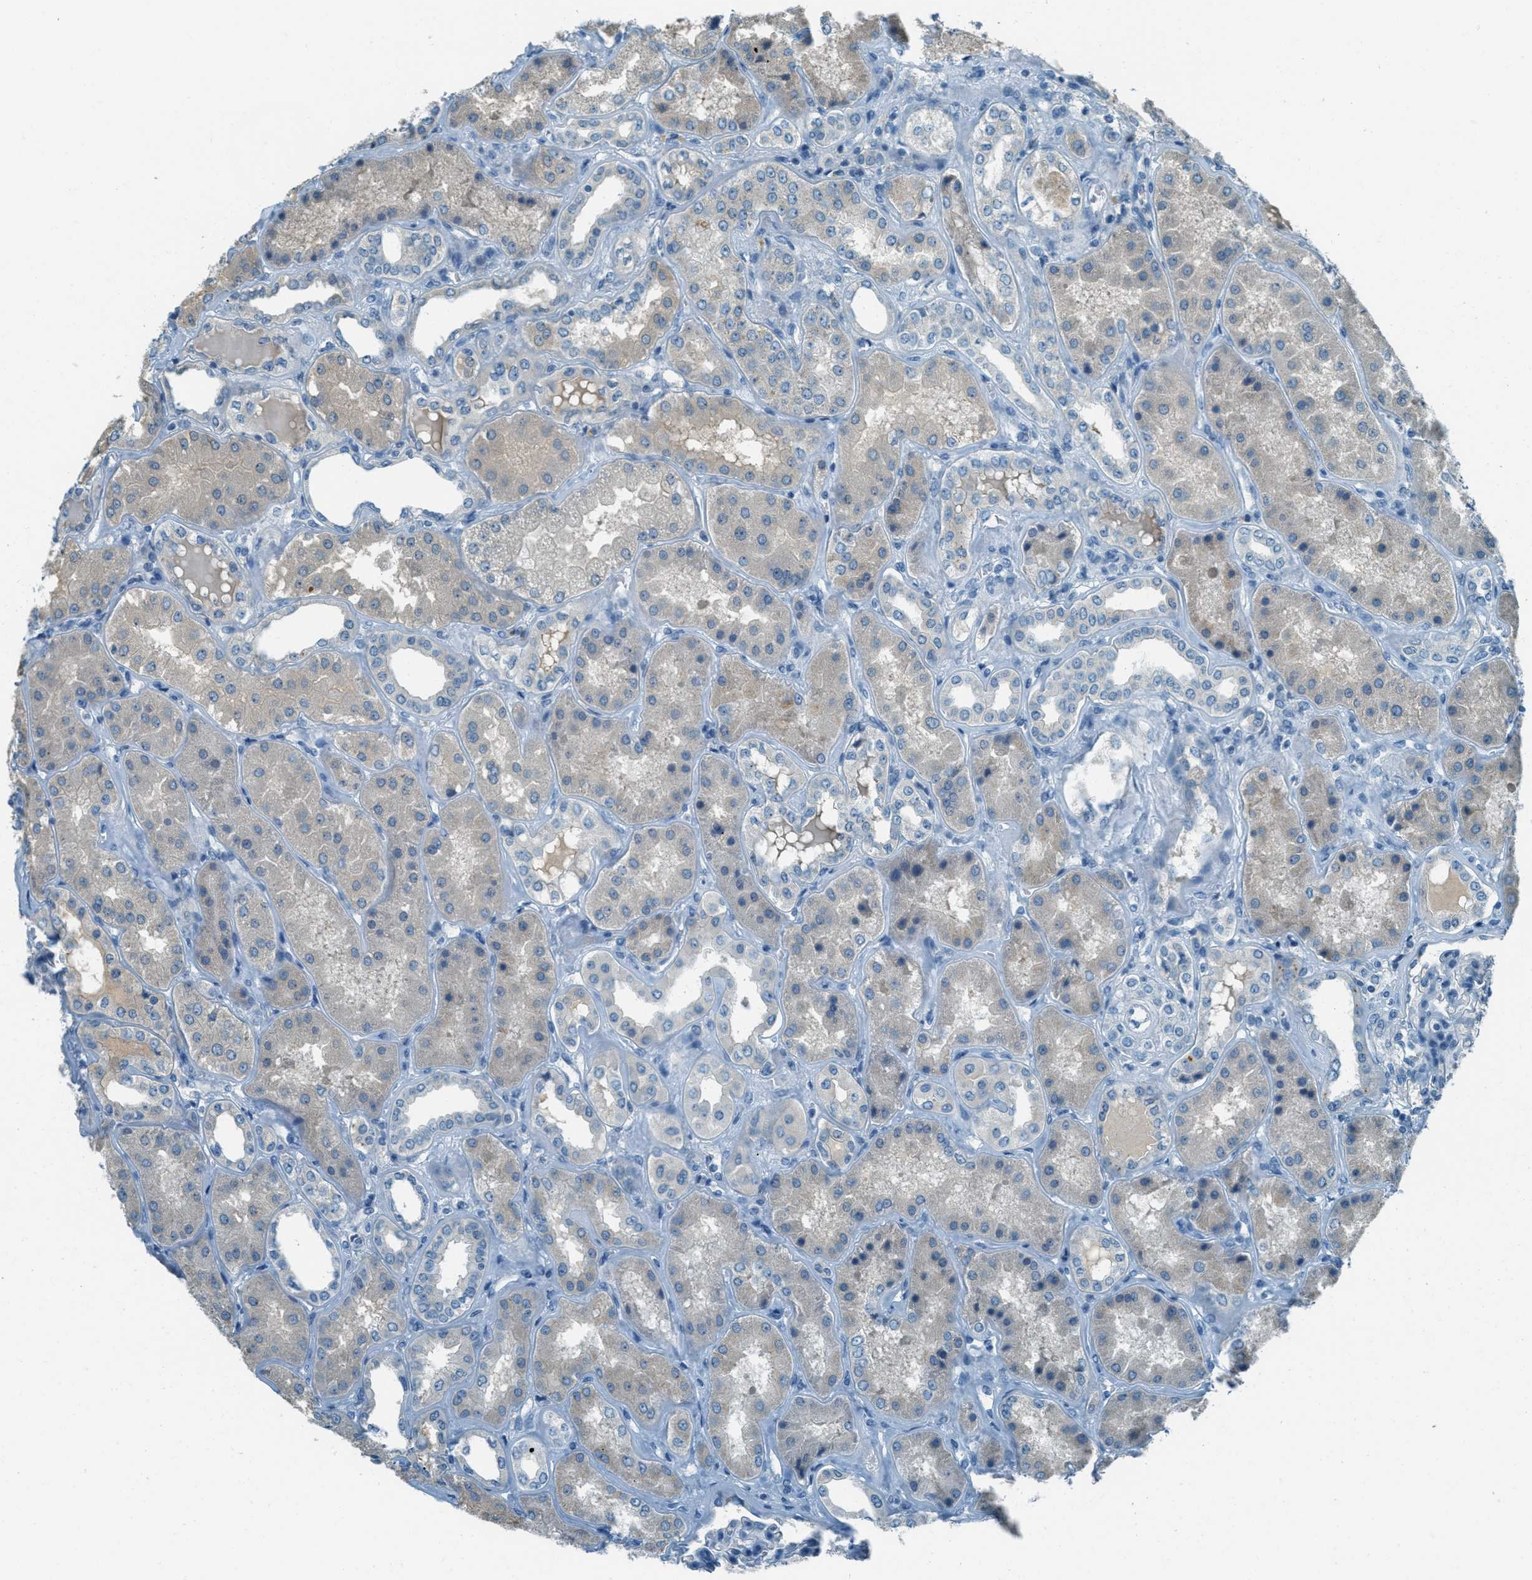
{"staining": {"intensity": "negative", "quantity": "none", "location": "none"}, "tissue": "kidney", "cell_type": "Cells in glomeruli", "image_type": "normal", "snomed": [{"axis": "morphology", "description": "Normal tissue, NOS"}, {"axis": "topography", "description": "Kidney"}], "caption": "High power microscopy photomicrograph of an immunohistochemistry image of unremarkable kidney, revealing no significant staining in cells in glomeruli.", "gene": "MSLN", "patient": {"sex": "female", "age": 56}}